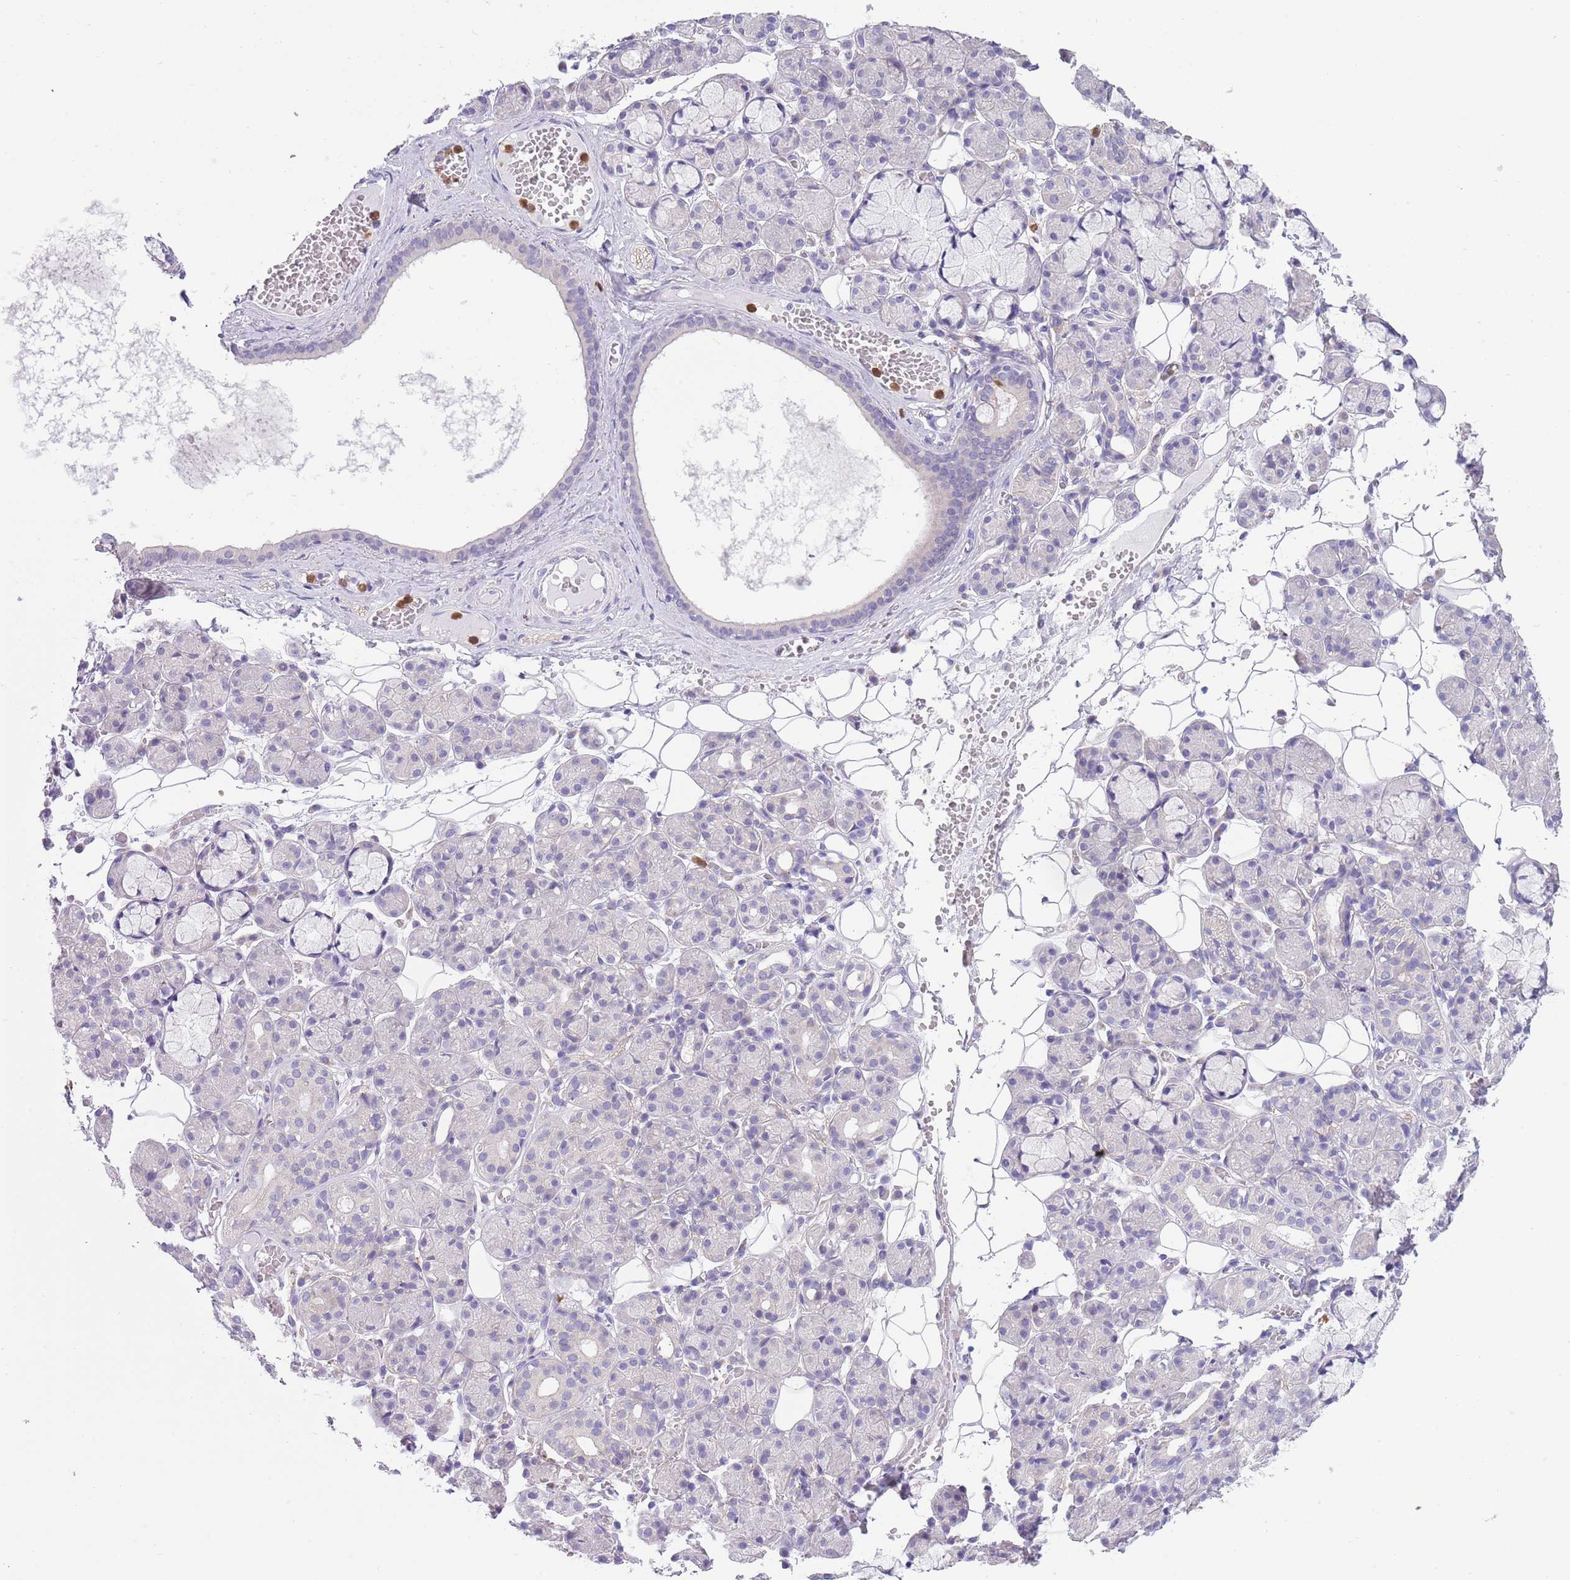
{"staining": {"intensity": "negative", "quantity": "none", "location": "none"}, "tissue": "salivary gland", "cell_type": "Glandular cells", "image_type": "normal", "snomed": [{"axis": "morphology", "description": "Normal tissue, NOS"}, {"axis": "topography", "description": "Salivary gland"}], "caption": "Glandular cells show no significant expression in normal salivary gland. (DAB (3,3'-diaminobenzidine) immunohistochemistry (IHC), high magnification).", "gene": "ZFP2", "patient": {"sex": "male", "age": 63}}